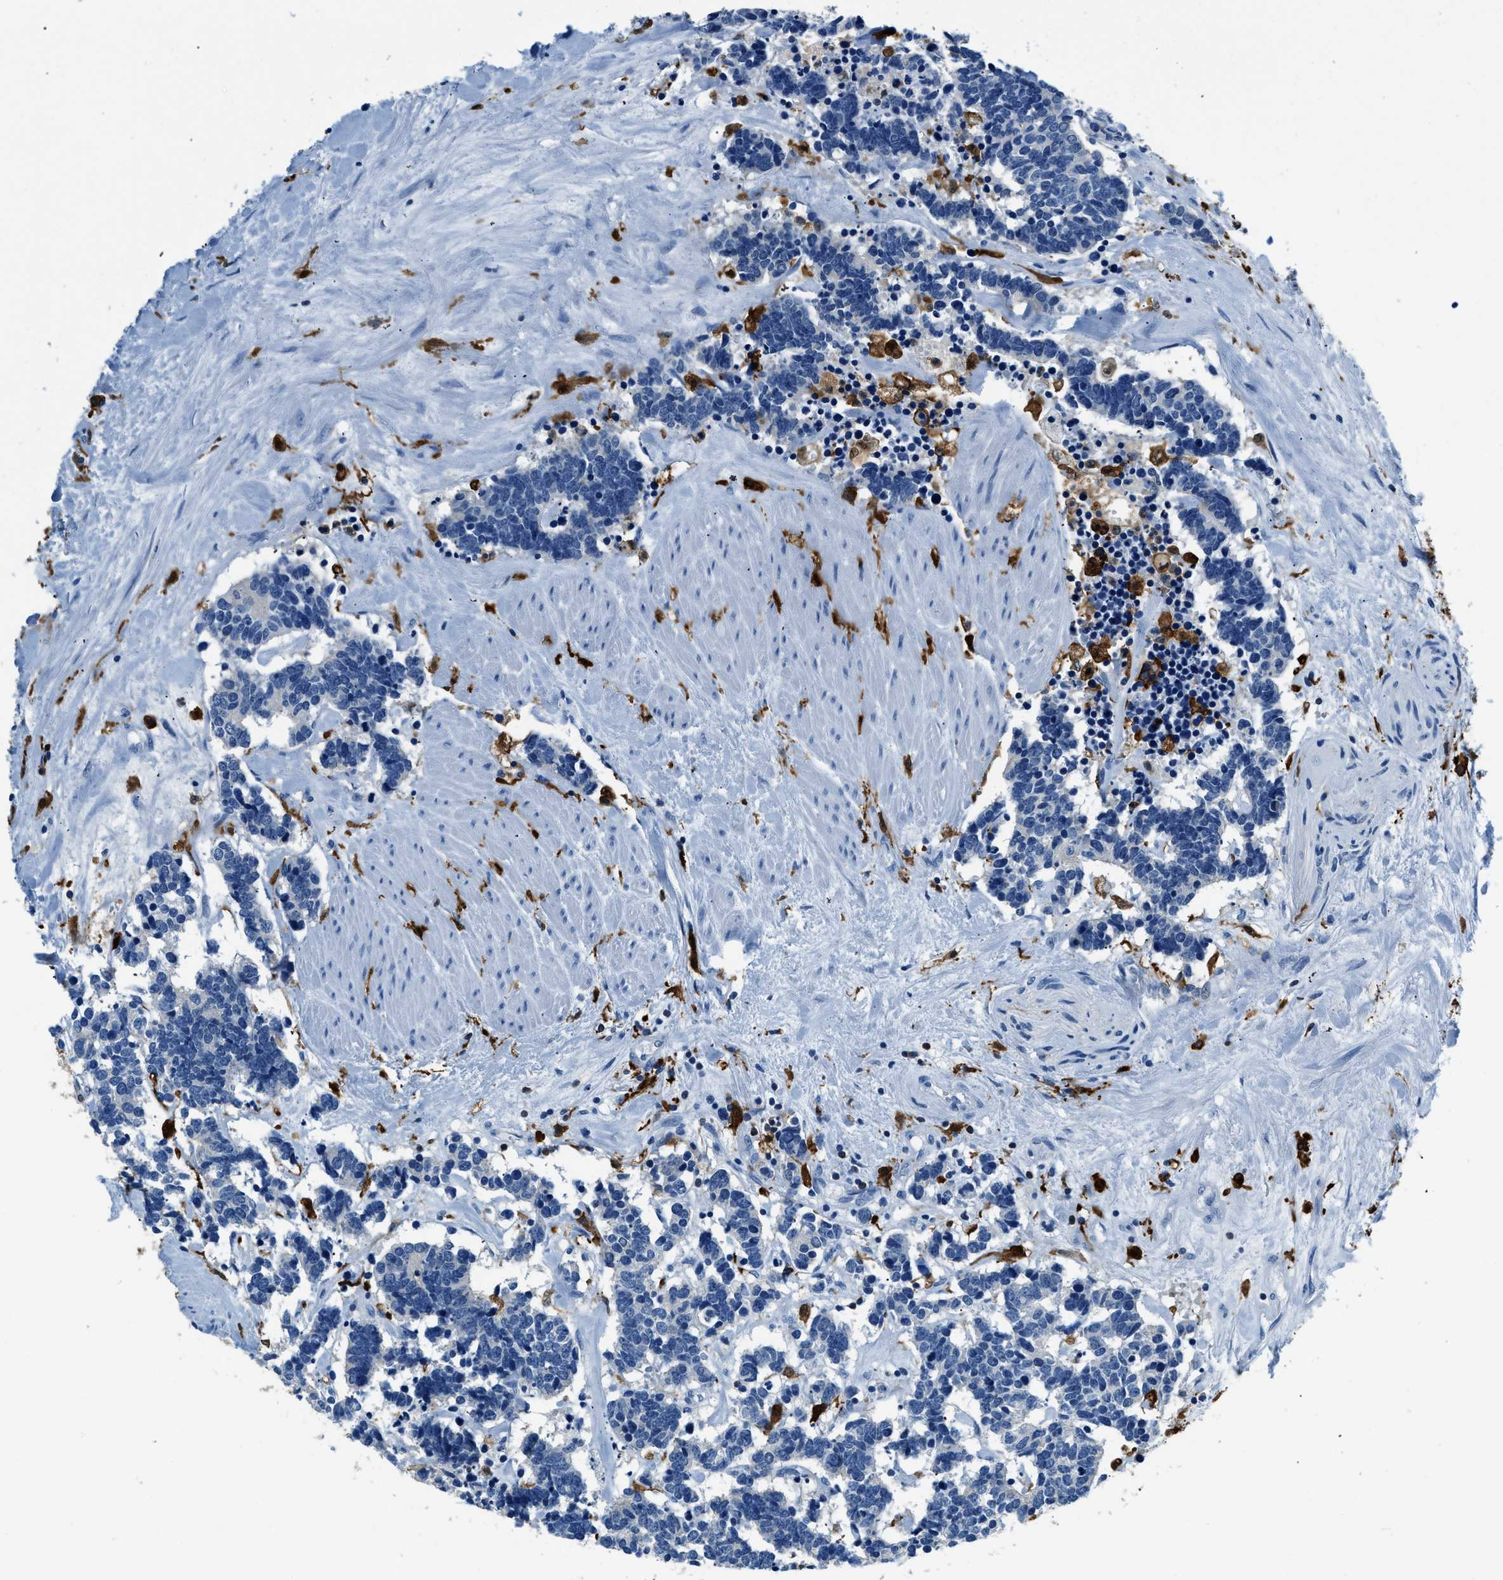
{"staining": {"intensity": "negative", "quantity": "none", "location": "none"}, "tissue": "carcinoid", "cell_type": "Tumor cells", "image_type": "cancer", "snomed": [{"axis": "morphology", "description": "Carcinoma, NOS"}, {"axis": "morphology", "description": "Carcinoid, malignant, NOS"}, {"axis": "topography", "description": "Urinary bladder"}], "caption": "This histopathology image is of malignant carcinoid stained with immunohistochemistry to label a protein in brown with the nuclei are counter-stained blue. There is no staining in tumor cells. The staining is performed using DAB (3,3'-diaminobenzidine) brown chromogen with nuclei counter-stained in using hematoxylin.", "gene": "CAPG", "patient": {"sex": "male", "age": 57}}